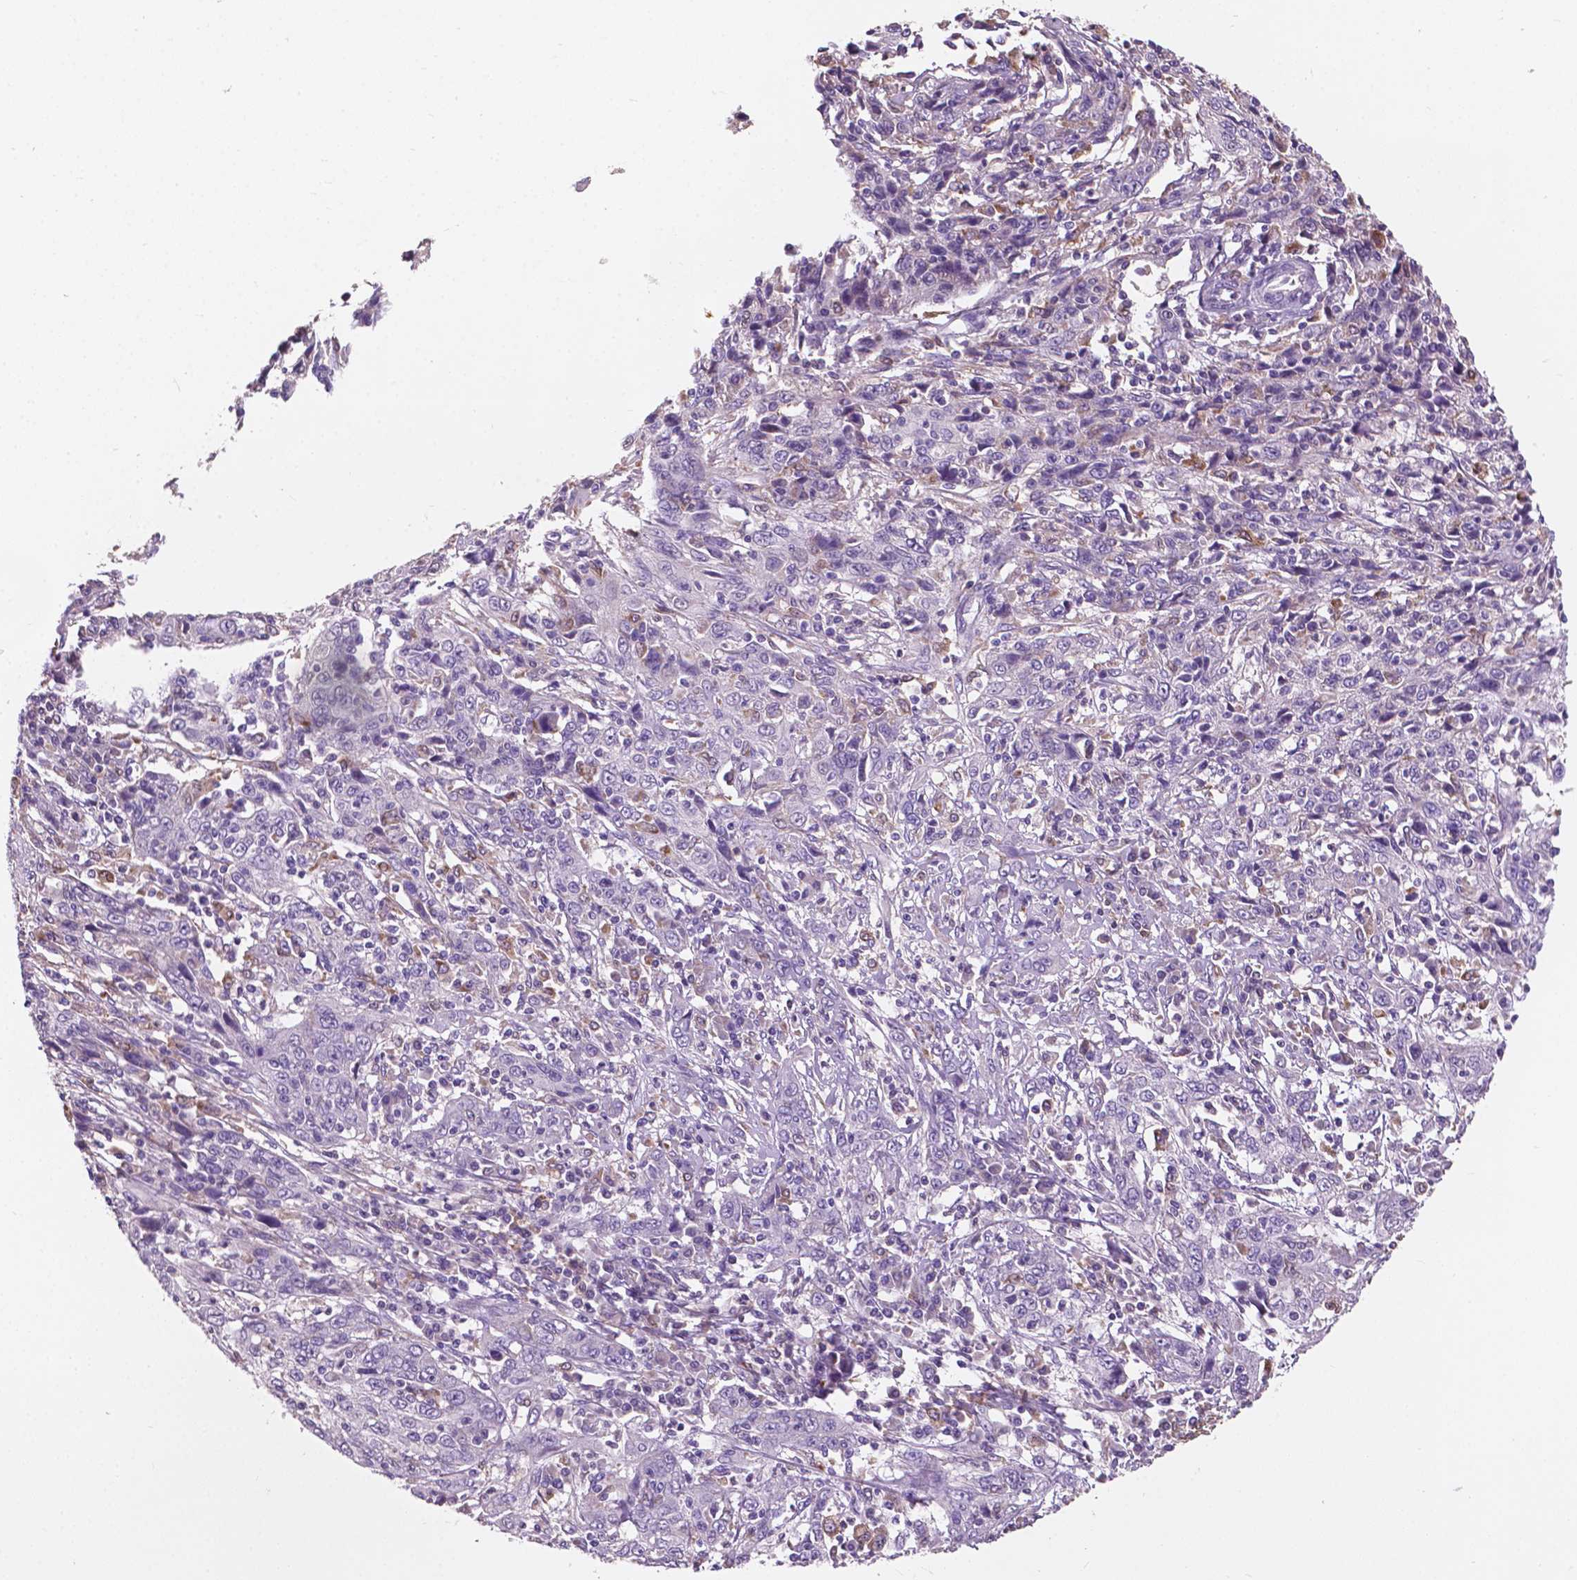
{"staining": {"intensity": "negative", "quantity": "none", "location": "none"}, "tissue": "cervical cancer", "cell_type": "Tumor cells", "image_type": "cancer", "snomed": [{"axis": "morphology", "description": "Squamous cell carcinoma, NOS"}, {"axis": "topography", "description": "Cervix"}], "caption": "Image shows no protein expression in tumor cells of squamous cell carcinoma (cervical) tissue. (Immunohistochemistry (ihc), brightfield microscopy, high magnification).", "gene": "IREB2", "patient": {"sex": "female", "age": 46}}